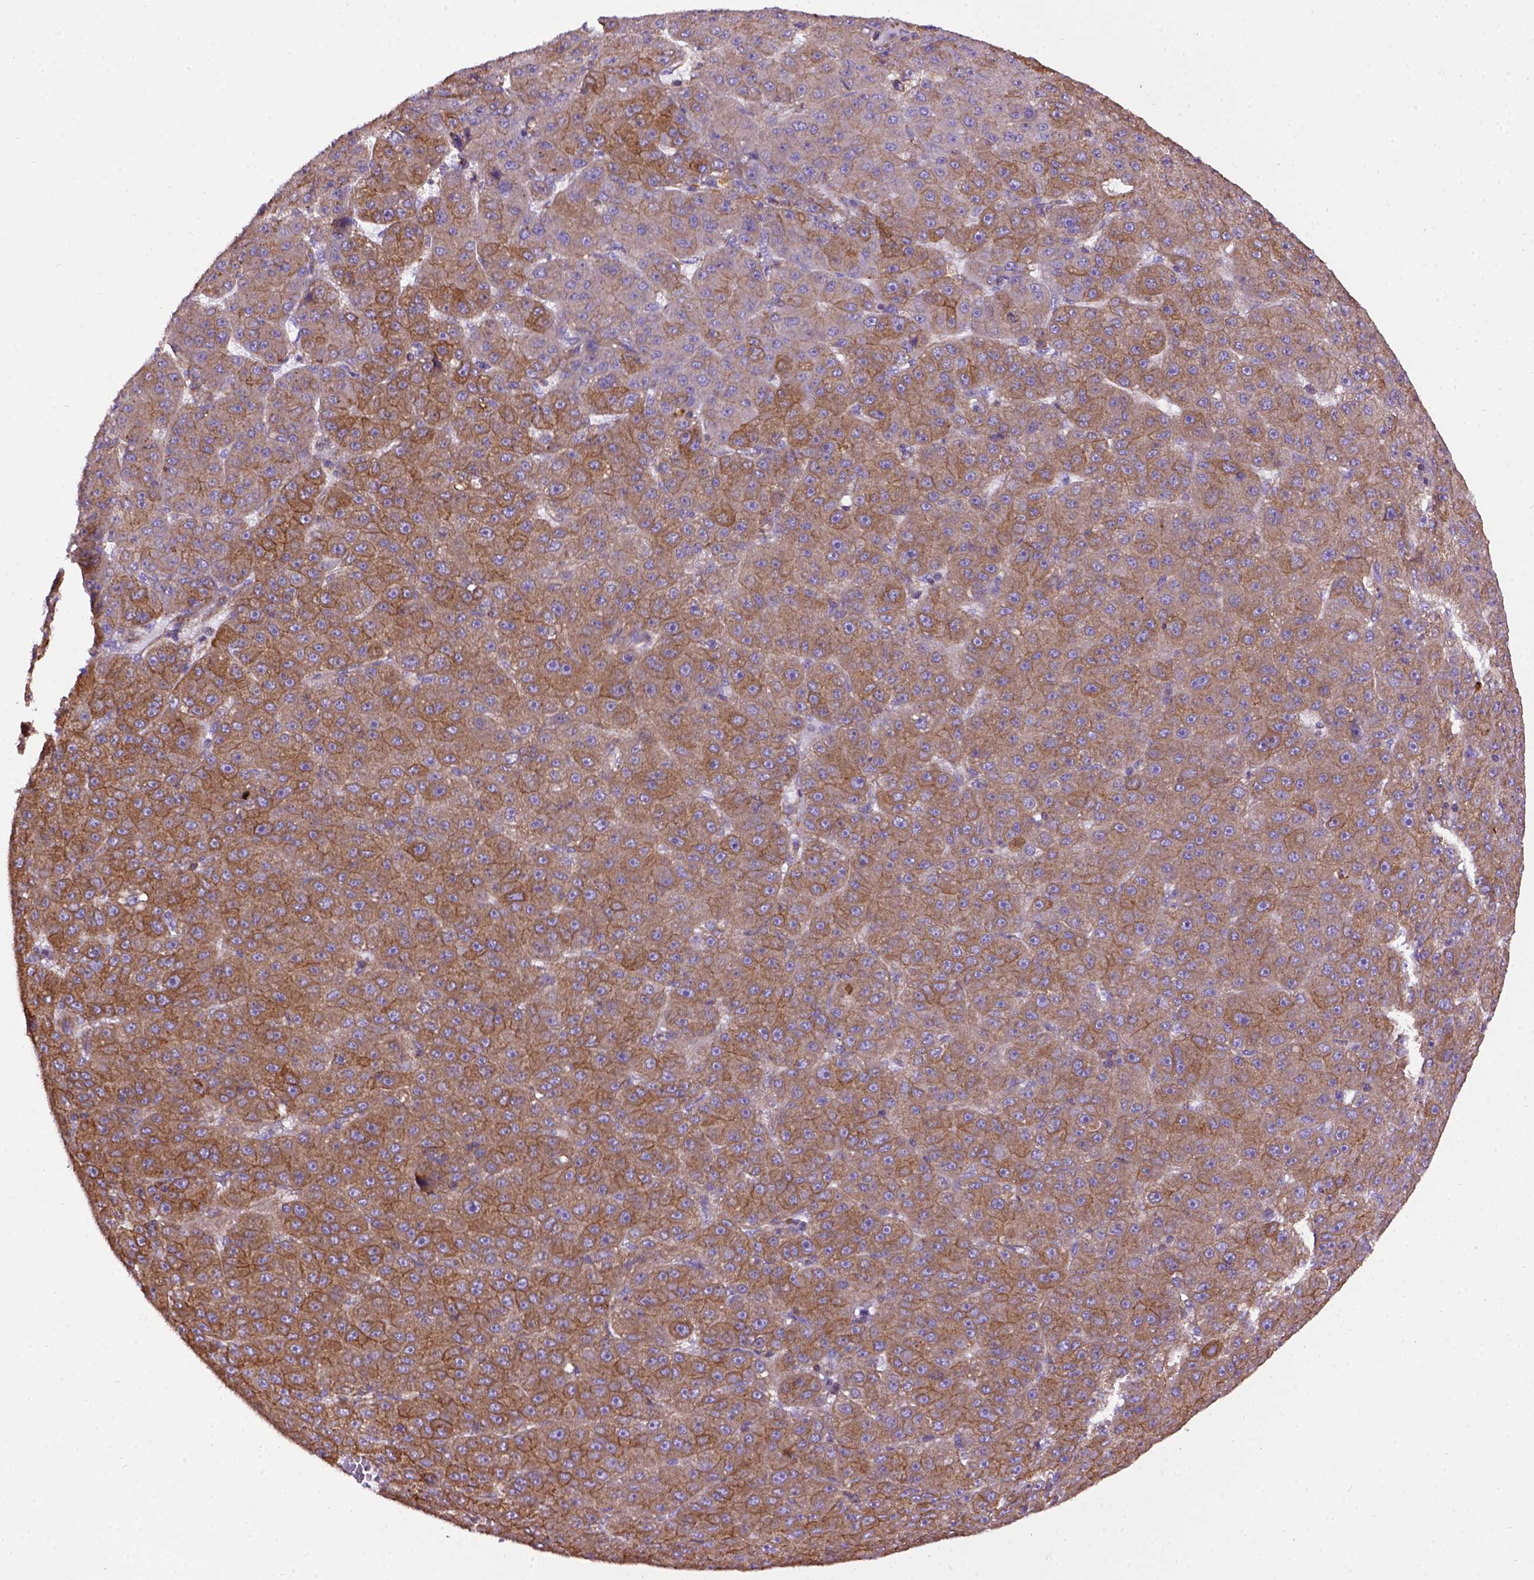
{"staining": {"intensity": "moderate", "quantity": ">75%", "location": "cytoplasmic/membranous"}, "tissue": "liver cancer", "cell_type": "Tumor cells", "image_type": "cancer", "snomed": [{"axis": "morphology", "description": "Carcinoma, Hepatocellular, NOS"}, {"axis": "topography", "description": "Liver"}], "caption": "A medium amount of moderate cytoplasmic/membranous expression is identified in approximately >75% of tumor cells in liver cancer tissue.", "gene": "MVP", "patient": {"sex": "male", "age": 67}}